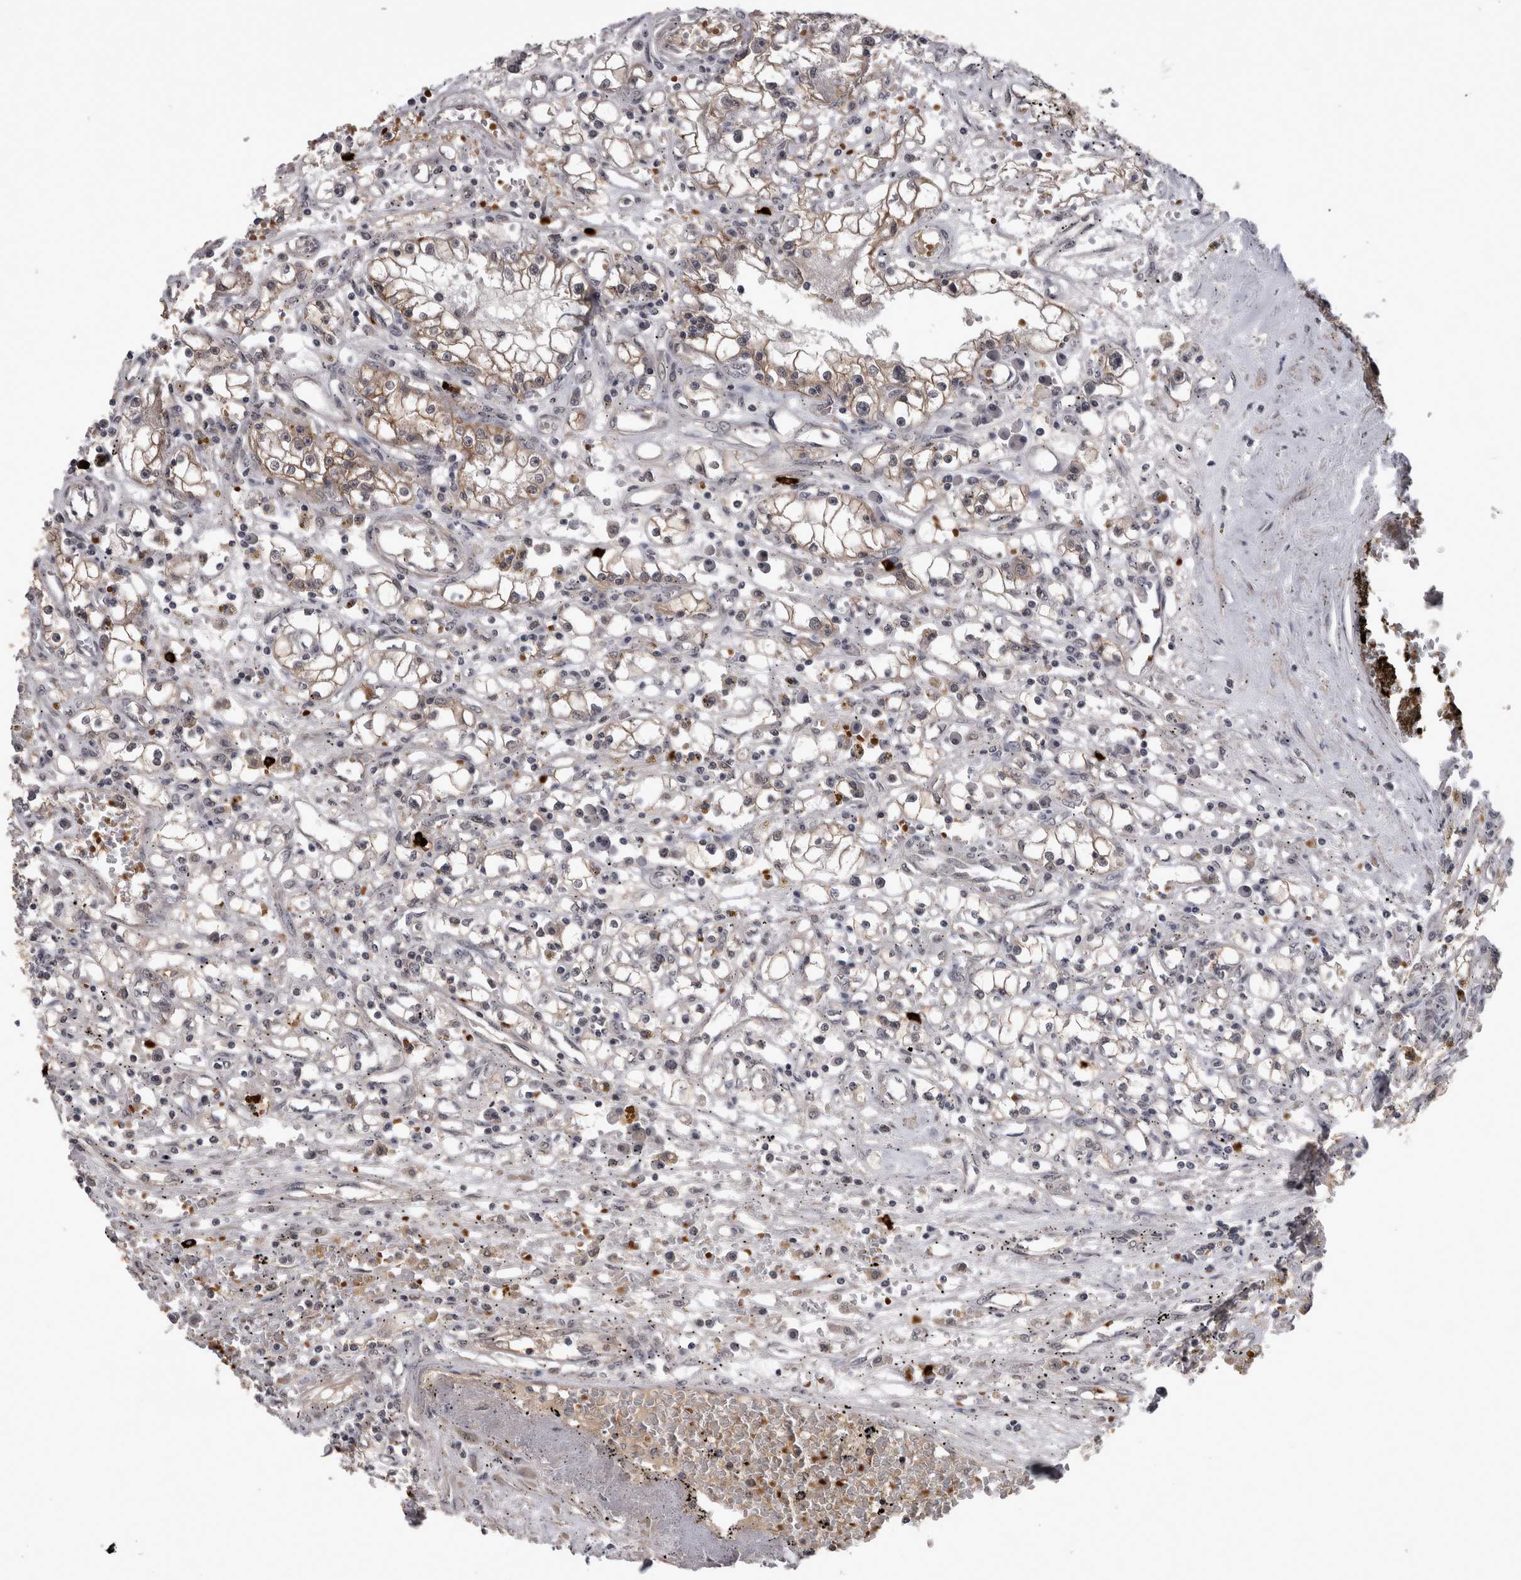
{"staining": {"intensity": "weak", "quantity": "25%-75%", "location": "cytoplasmic/membranous"}, "tissue": "renal cancer", "cell_type": "Tumor cells", "image_type": "cancer", "snomed": [{"axis": "morphology", "description": "Adenocarcinoma, NOS"}, {"axis": "topography", "description": "Kidney"}], "caption": "Tumor cells show weak cytoplasmic/membranous expression in approximately 25%-75% of cells in adenocarcinoma (renal).", "gene": "PEBP4", "patient": {"sex": "male", "age": 56}}